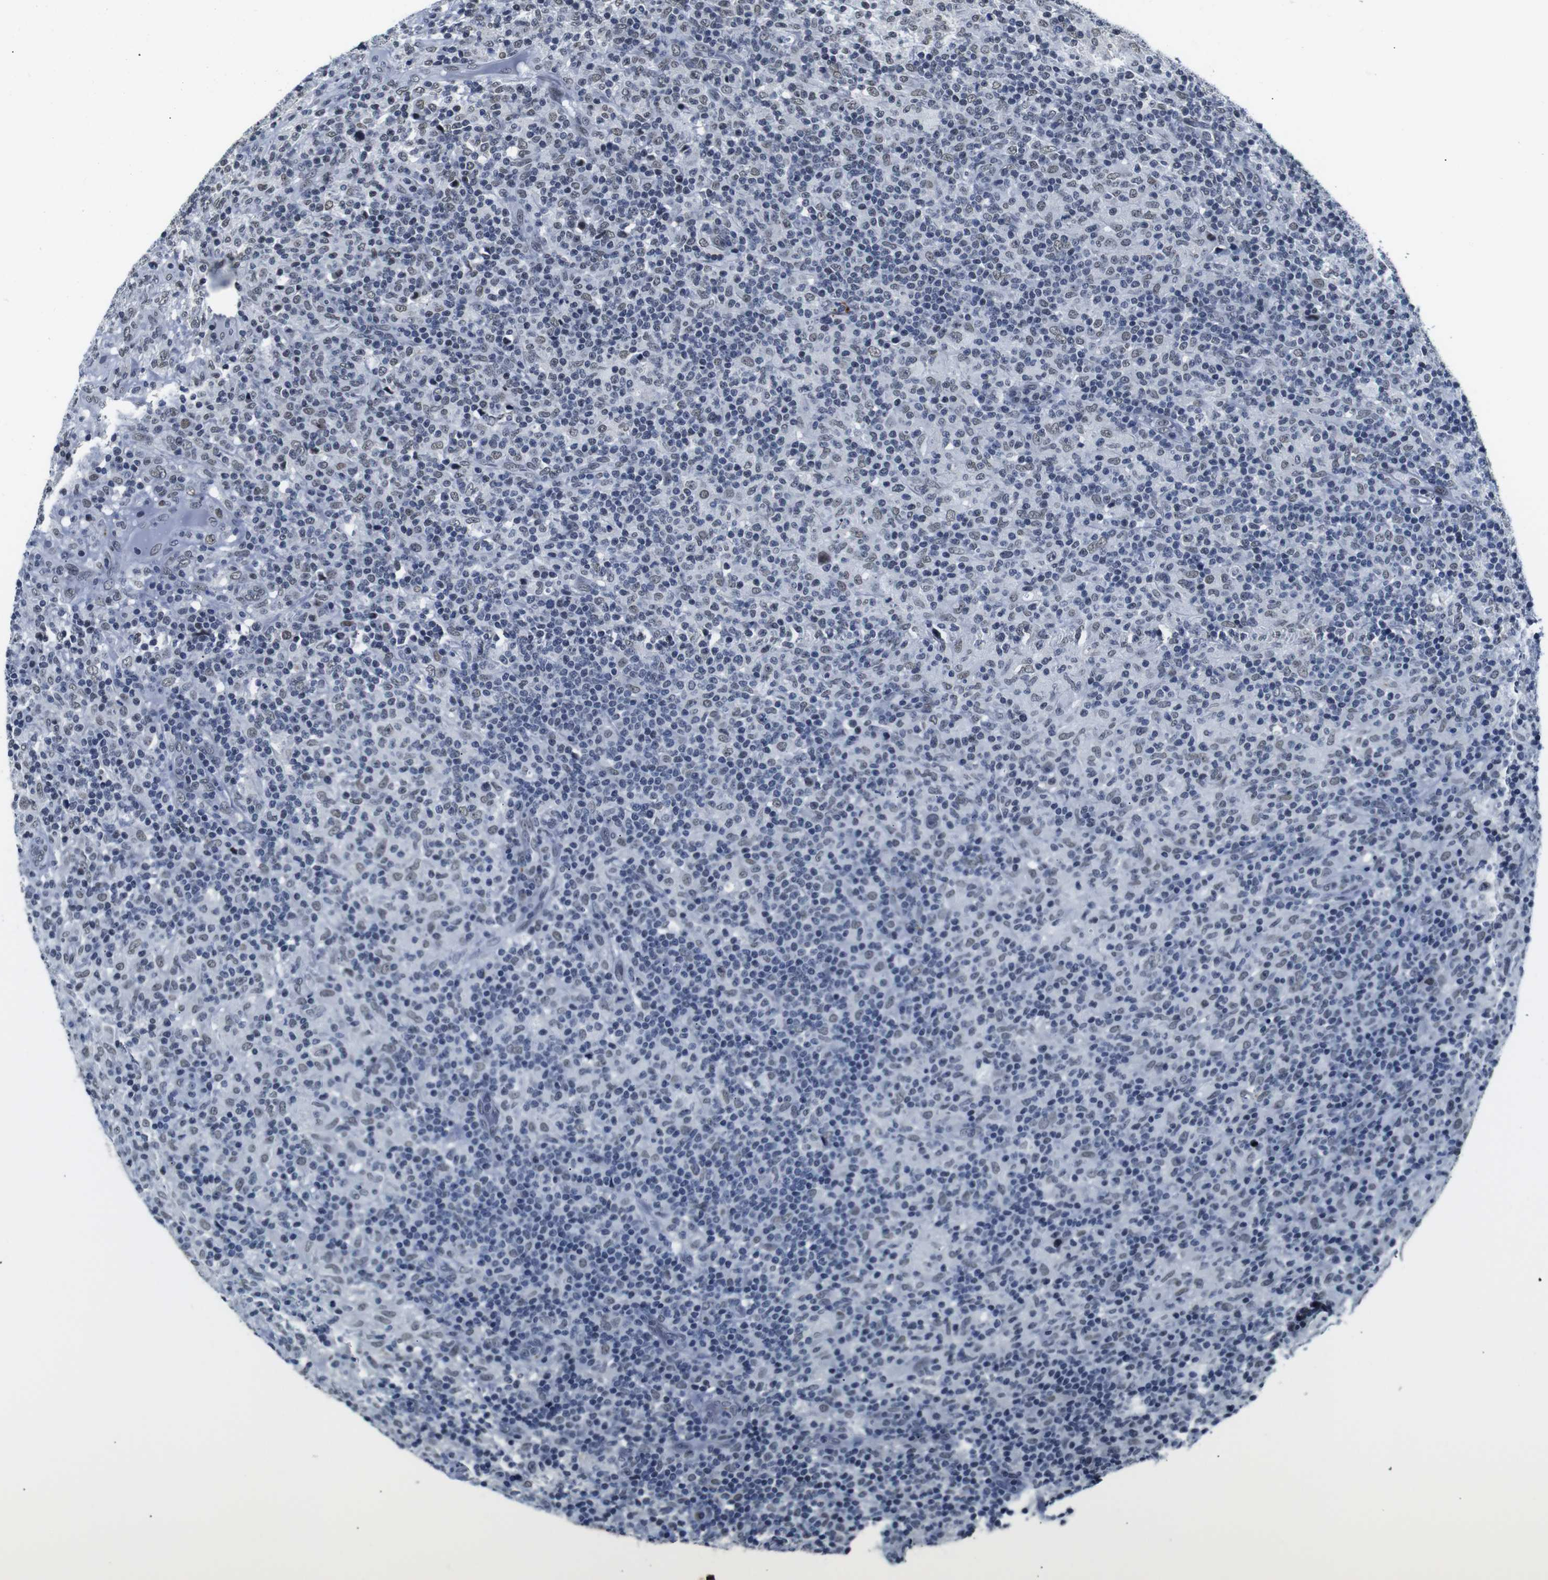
{"staining": {"intensity": "weak", "quantity": "25%-75%", "location": "nuclear"}, "tissue": "lymphoma", "cell_type": "Tumor cells", "image_type": "cancer", "snomed": [{"axis": "morphology", "description": "Hodgkin's disease, NOS"}, {"axis": "topography", "description": "Lymph node"}], "caption": "Tumor cells display weak nuclear staining in approximately 25%-75% of cells in lymphoma. (DAB = brown stain, brightfield microscopy at high magnification).", "gene": "ILDR2", "patient": {"sex": "male", "age": 70}}